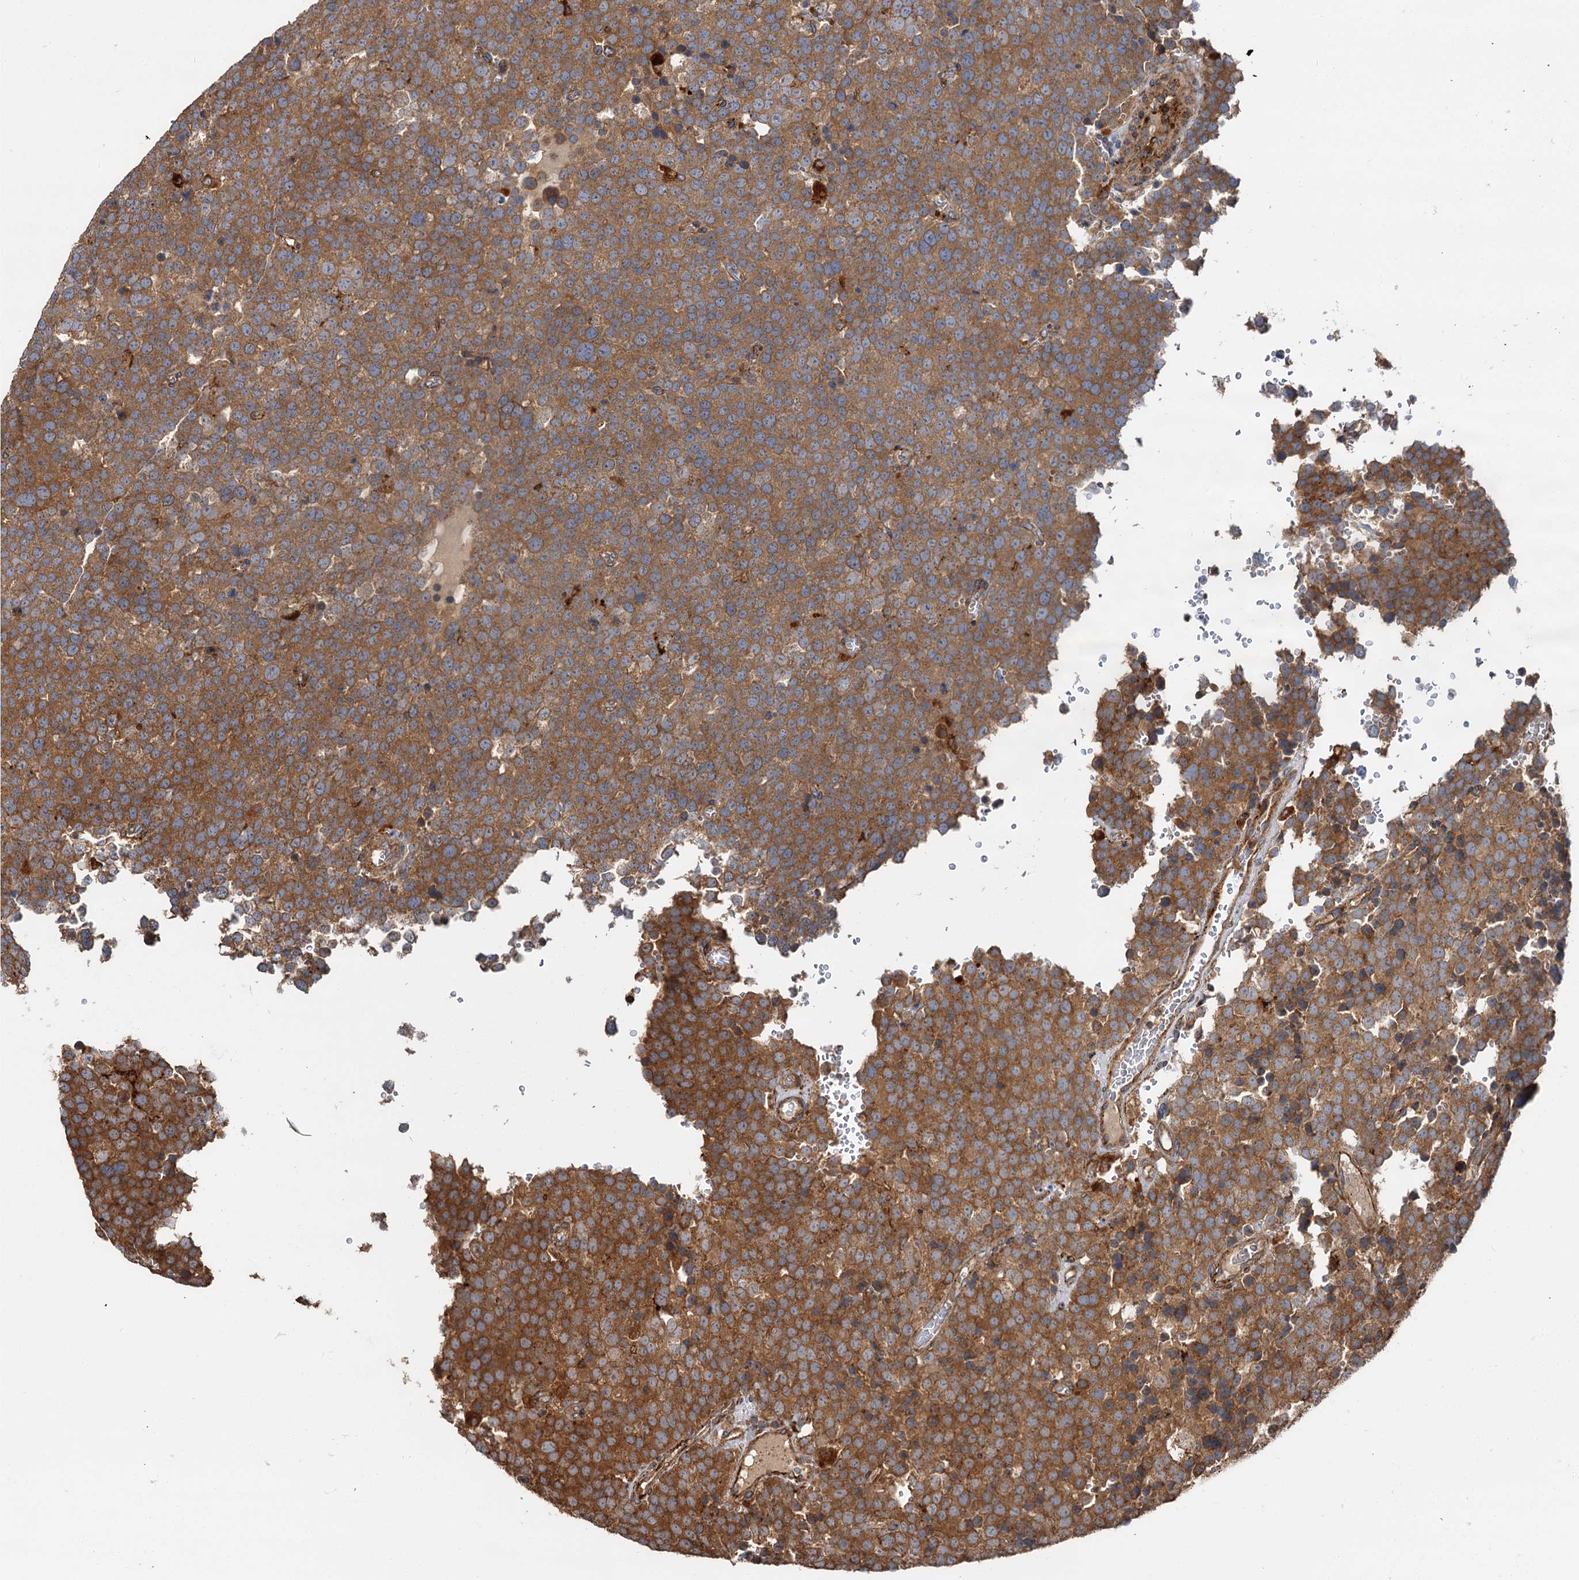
{"staining": {"intensity": "moderate", "quantity": ">75%", "location": "cytoplasmic/membranous"}, "tissue": "testis cancer", "cell_type": "Tumor cells", "image_type": "cancer", "snomed": [{"axis": "morphology", "description": "Seminoma, NOS"}, {"axis": "topography", "description": "Testis"}], "caption": "The histopathology image demonstrates a brown stain indicating the presence of a protein in the cytoplasmic/membranous of tumor cells in seminoma (testis).", "gene": "WDR73", "patient": {"sex": "male", "age": 71}}